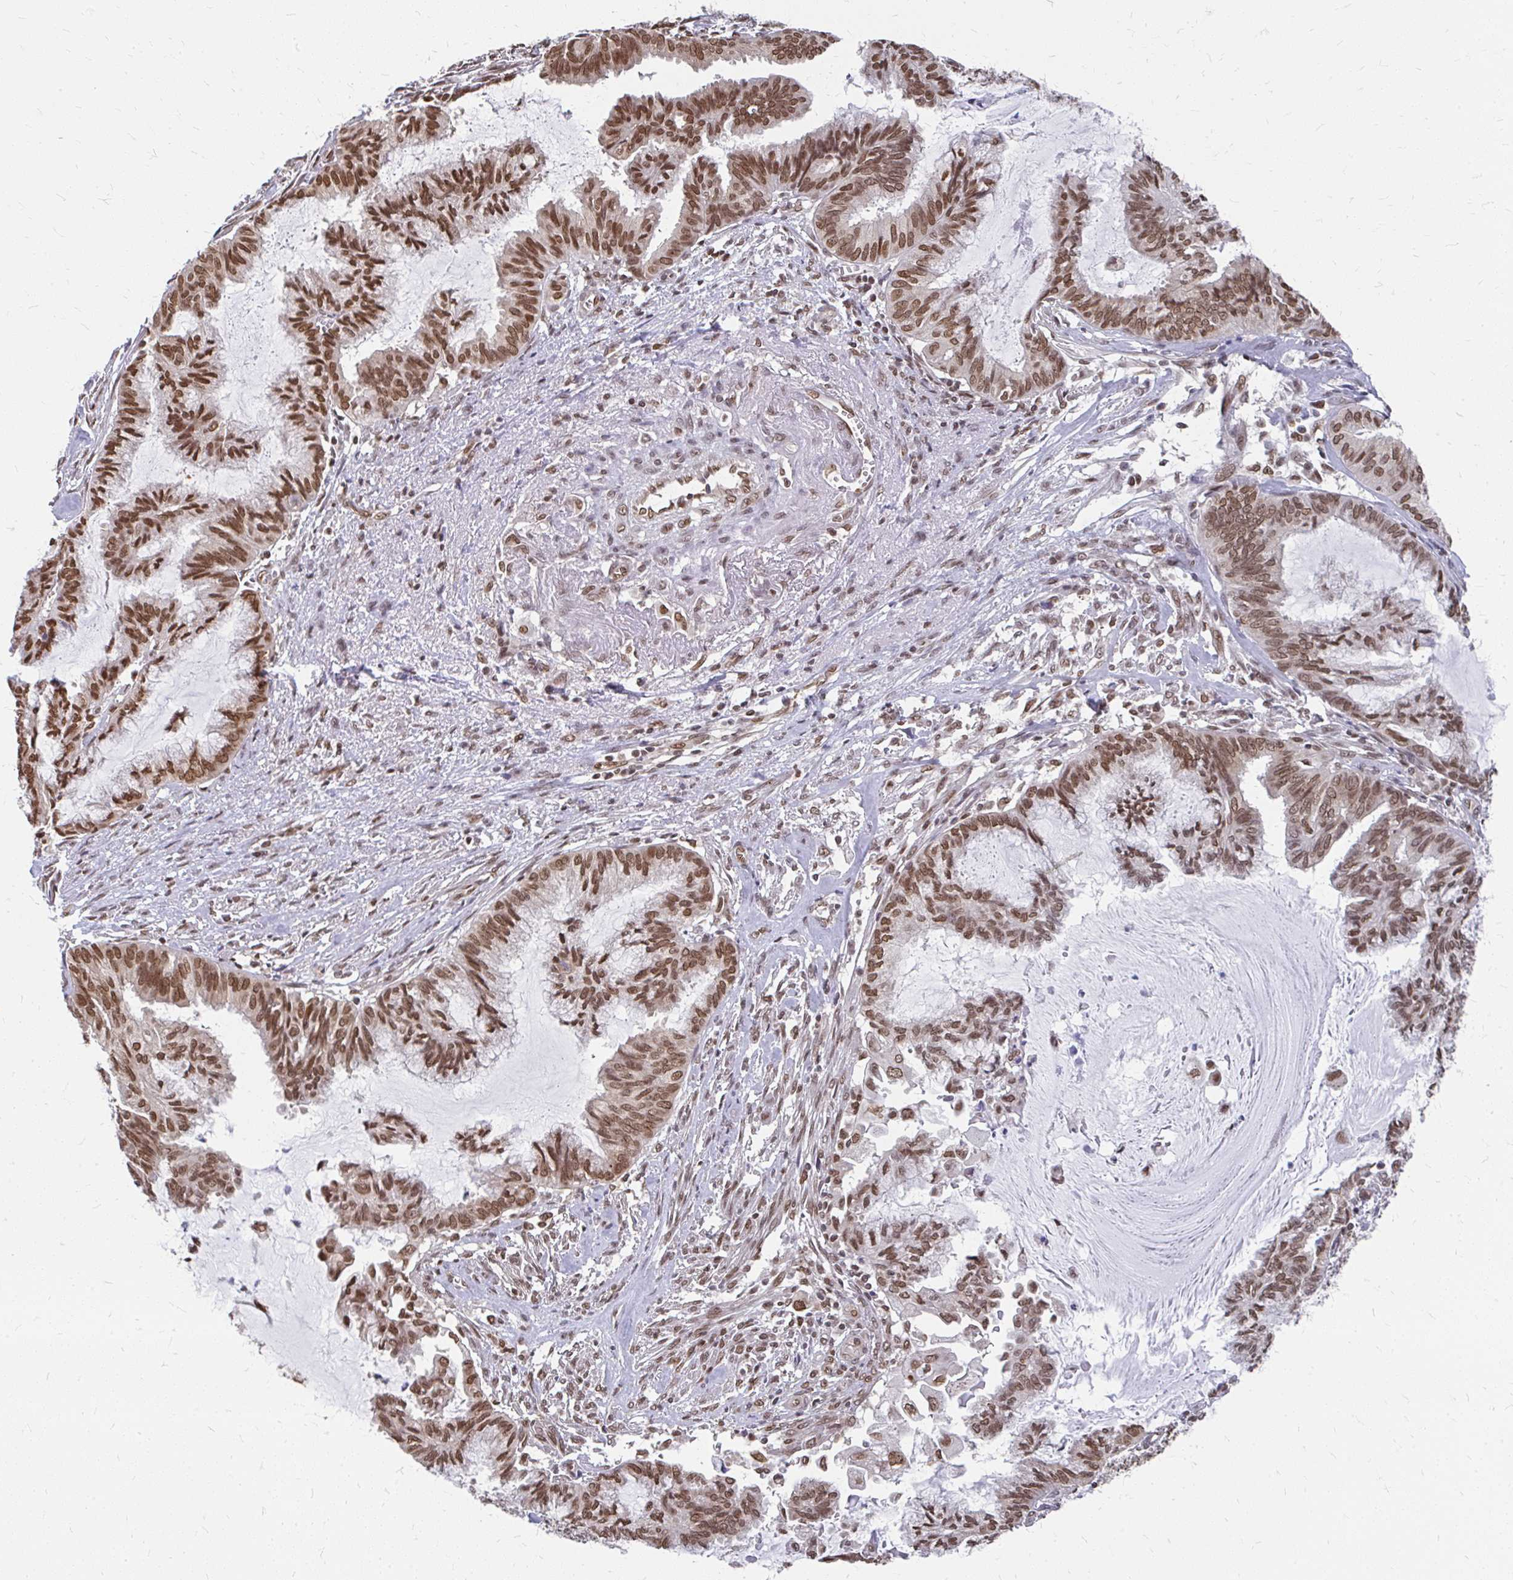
{"staining": {"intensity": "moderate", "quantity": ">75%", "location": "cytoplasmic/membranous,nuclear"}, "tissue": "endometrial cancer", "cell_type": "Tumor cells", "image_type": "cancer", "snomed": [{"axis": "morphology", "description": "Adenocarcinoma, NOS"}, {"axis": "topography", "description": "Endometrium"}], "caption": "Endometrial adenocarcinoma stained for a protein exhibits moderate cytoplasmic/membranous and nuclear positivity in tumor cells.", "gene": "XPO1", "patient": {"sex": "female", "age": 86}}